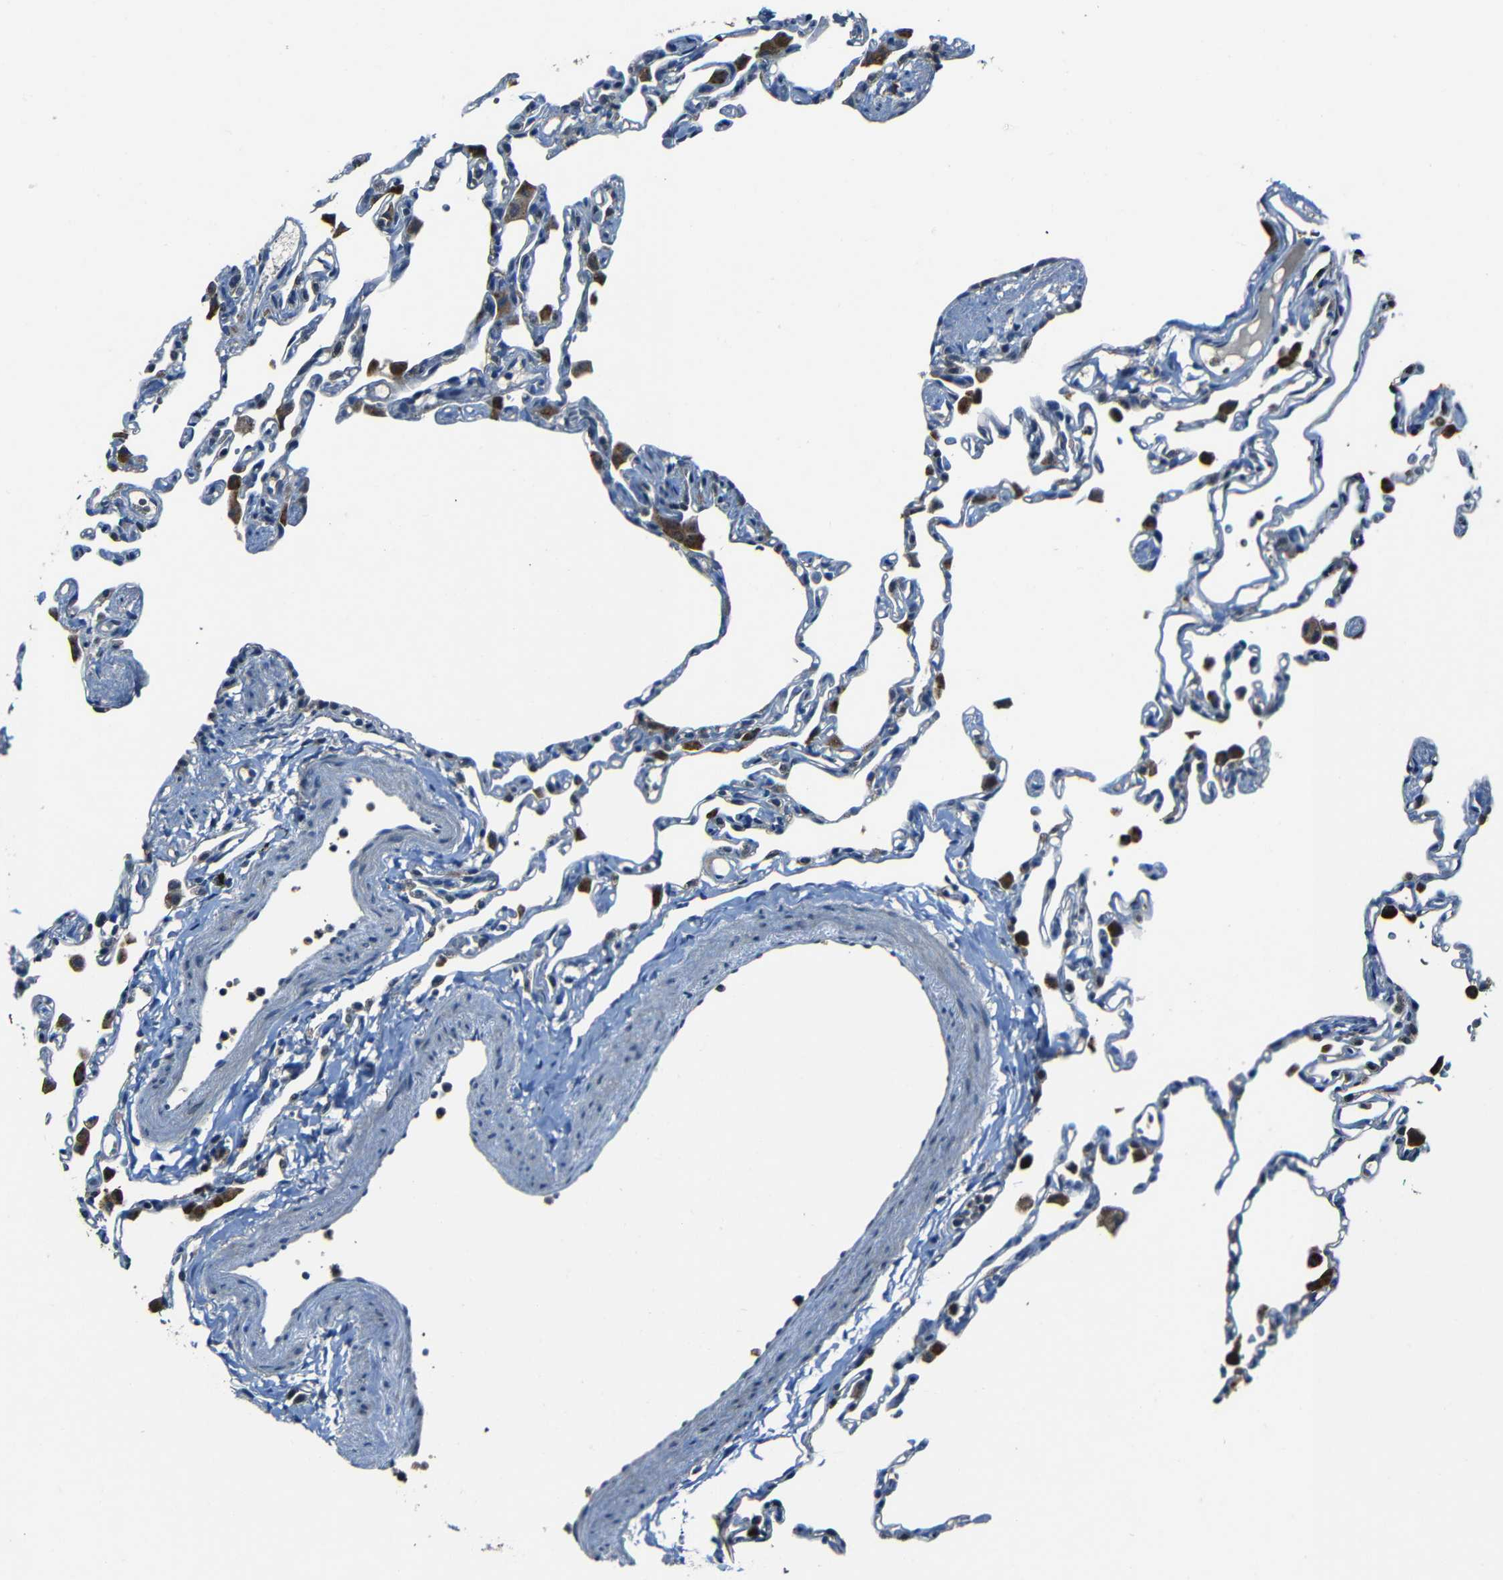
{"staining": {"intensity": "negative", "quantity": "none", "location": "none"}, "tissue": "lung", "cell_type": "Alveolar cells", "image_type": "normal", "snomed": [{"axis": "morphology", "description": "Normal tissue, NOS"}, {"axis": "topography", "description": "Lung"}], "caption": "The histopathology image shows no significant staining in alveolar cells of lung.", "gene": "SLA", "patient": {"sex": "female", "age": 49}}